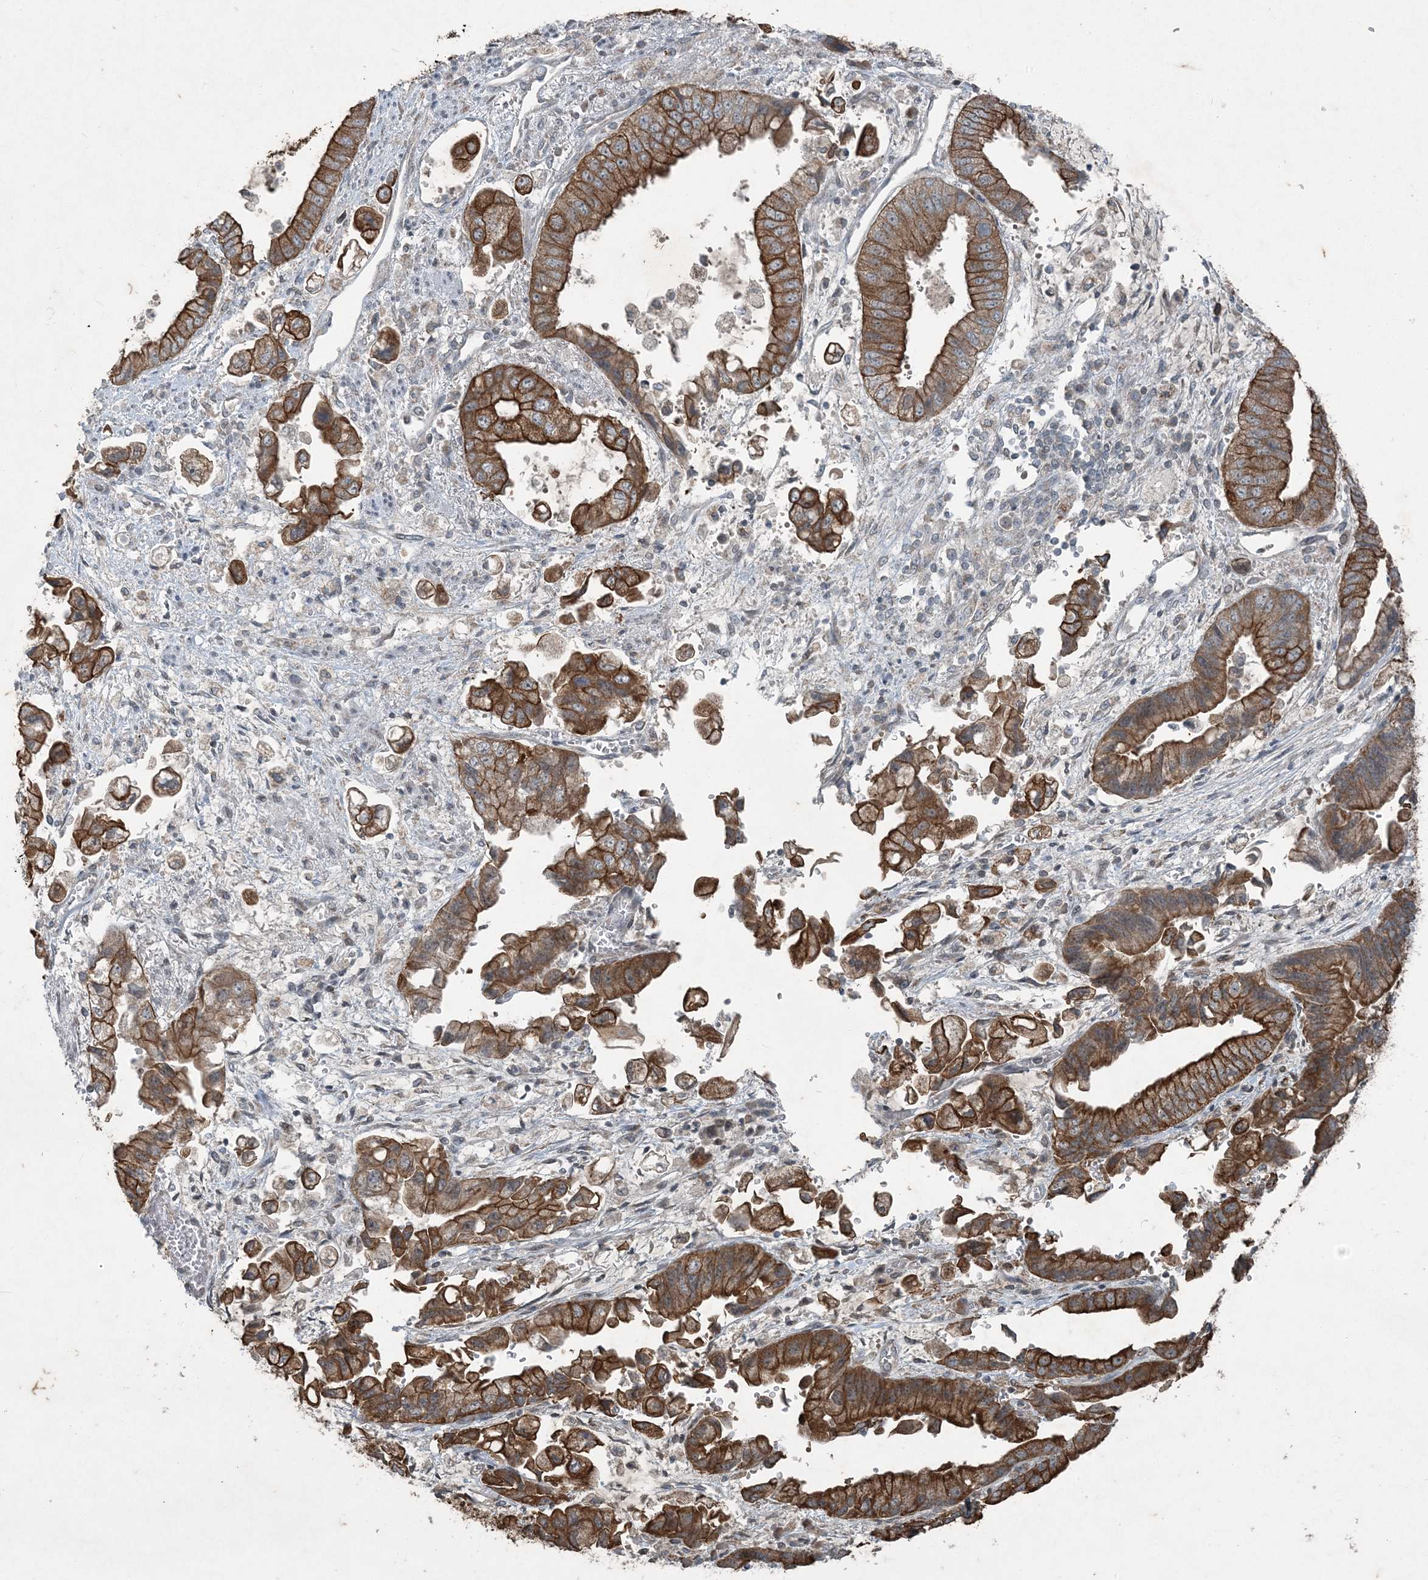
{"staining": {"intensity": "strong", "quantity": ">75%", "location": "cytoplasmic/membranous"}, "tissue": "stomach cancer", "cell_type": "Tumor cells", "image_type": "cancer", "snomed": [{"axis": "morphology", "description": "Adenocarcinoma, NOS"}, {"axis": "topography", "description": "Stomach"}], "caption": "Strong cytoplasmic/membranous expression for a protein is seen in about >75% of tumor cells of stomach adenocarcinoma using immunohistochemistry.", "gene": "PC", "patient": {"sex": "male", "age": 62}}